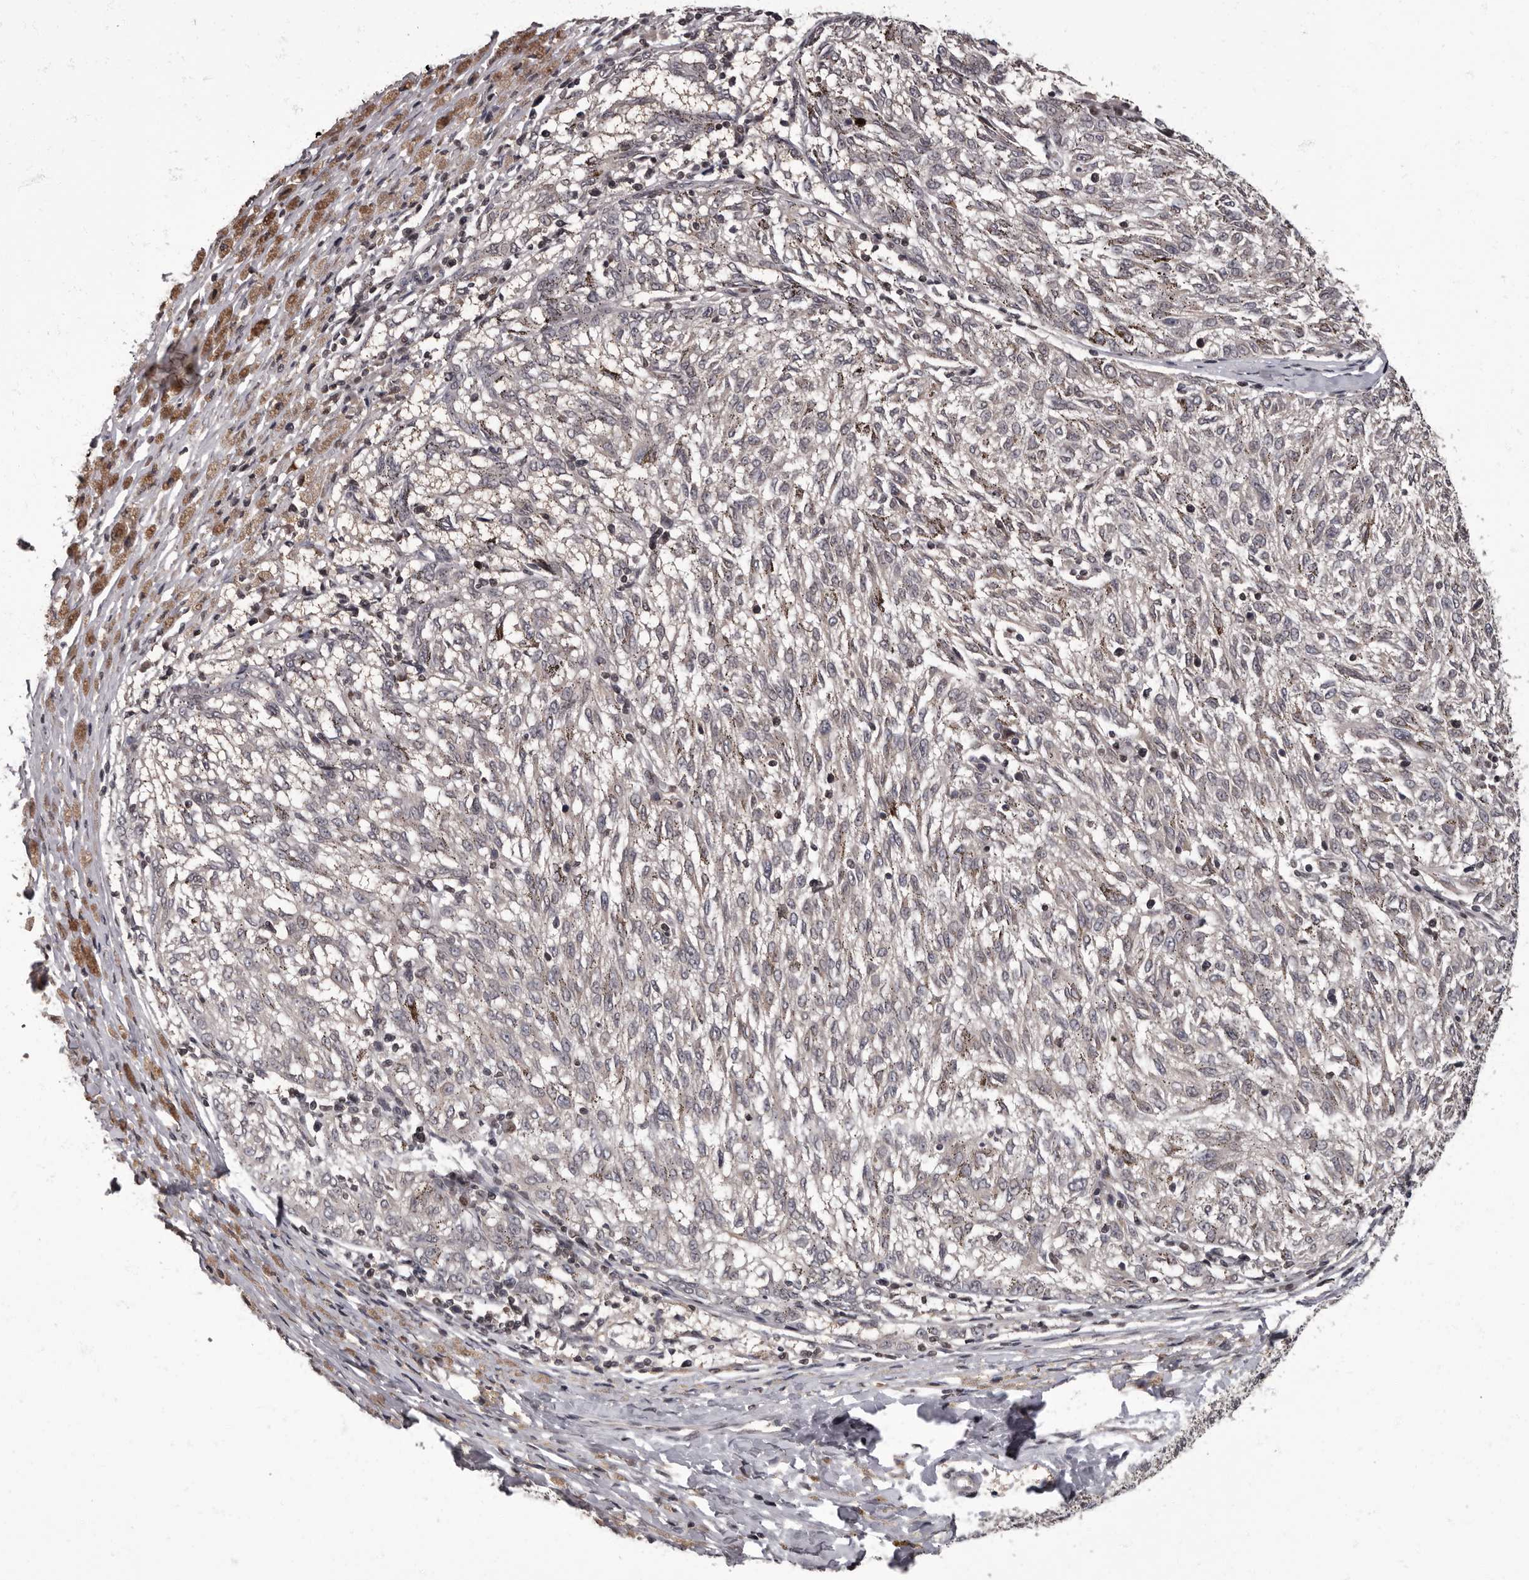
{"staining": {"intensity": "negative", "quantity": "none", "location": "none"}, "tissue": "melanoma", "cell_type": "Tumor cells", "image_type": "cancer", "snomed": [{"axis": "morphology", "description": "Malignant melanoma, NOS"}, {"axis": "topography", "description": "Skin"}], "caption": "Tumor cells are negative for protein expression in human melanoma.", "gene": "C1orf50", "patient": {"sex": "female", "age": 72}}